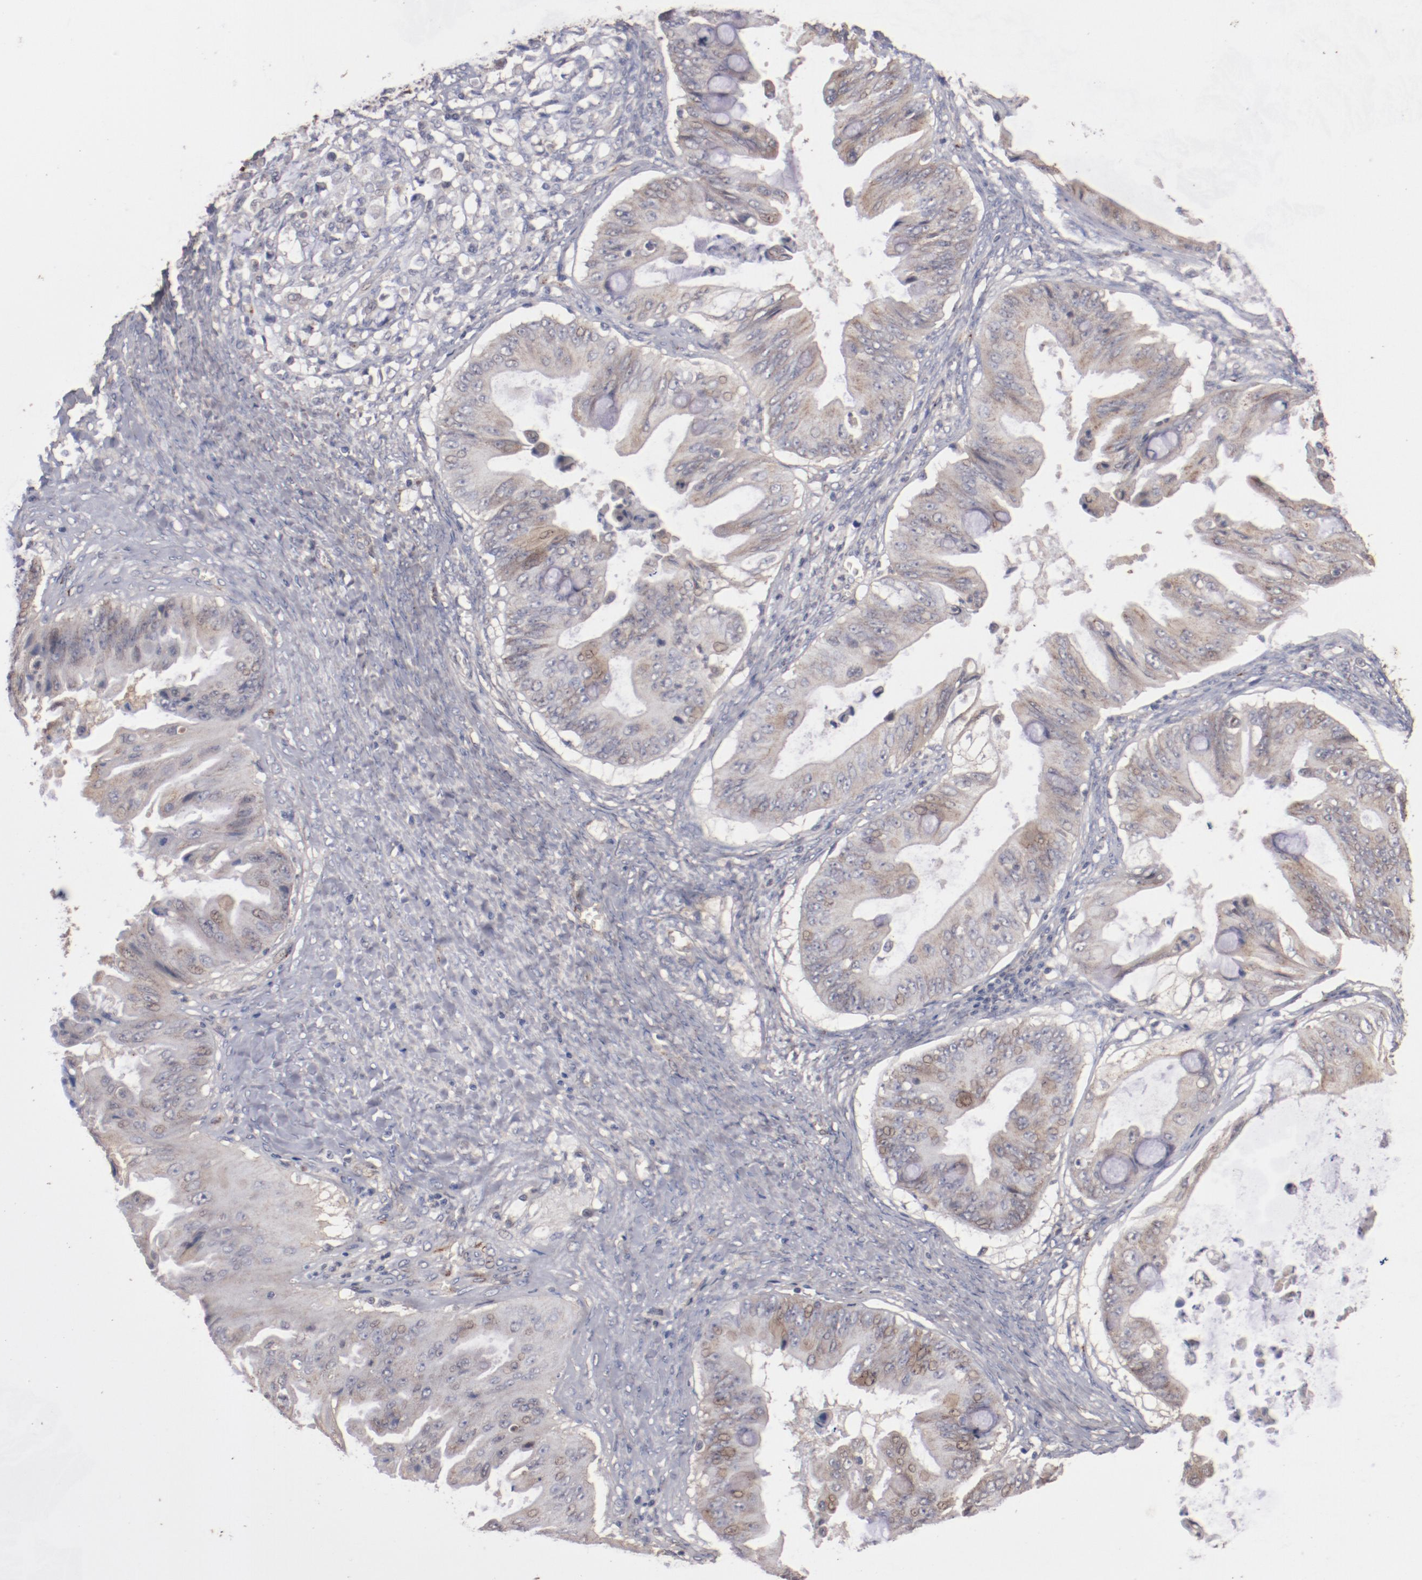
{"staining": {"intensity": "moderate", "quantity": ">75%", "location": "cytoplasmic/membranous"}, "tissue": "ovarian cancer", "cell_type": "Tumor cells", "image_type": "cancer", "snomed": [{"axis": "morphology", "description": "Cystadenocarcinoma, mucinous, NOS"}, {"axis": "topography", "description": "Ovary"}], "caption": "Moderate cytoplasmic/membranous staining for a protein is seen in about >75% of tumor cells of ovarian cancer (mucinous cystadenocarcinoma) using IHC.", "gene": "DIPK2B", "patient": {"sex": "female", "age": 37}}